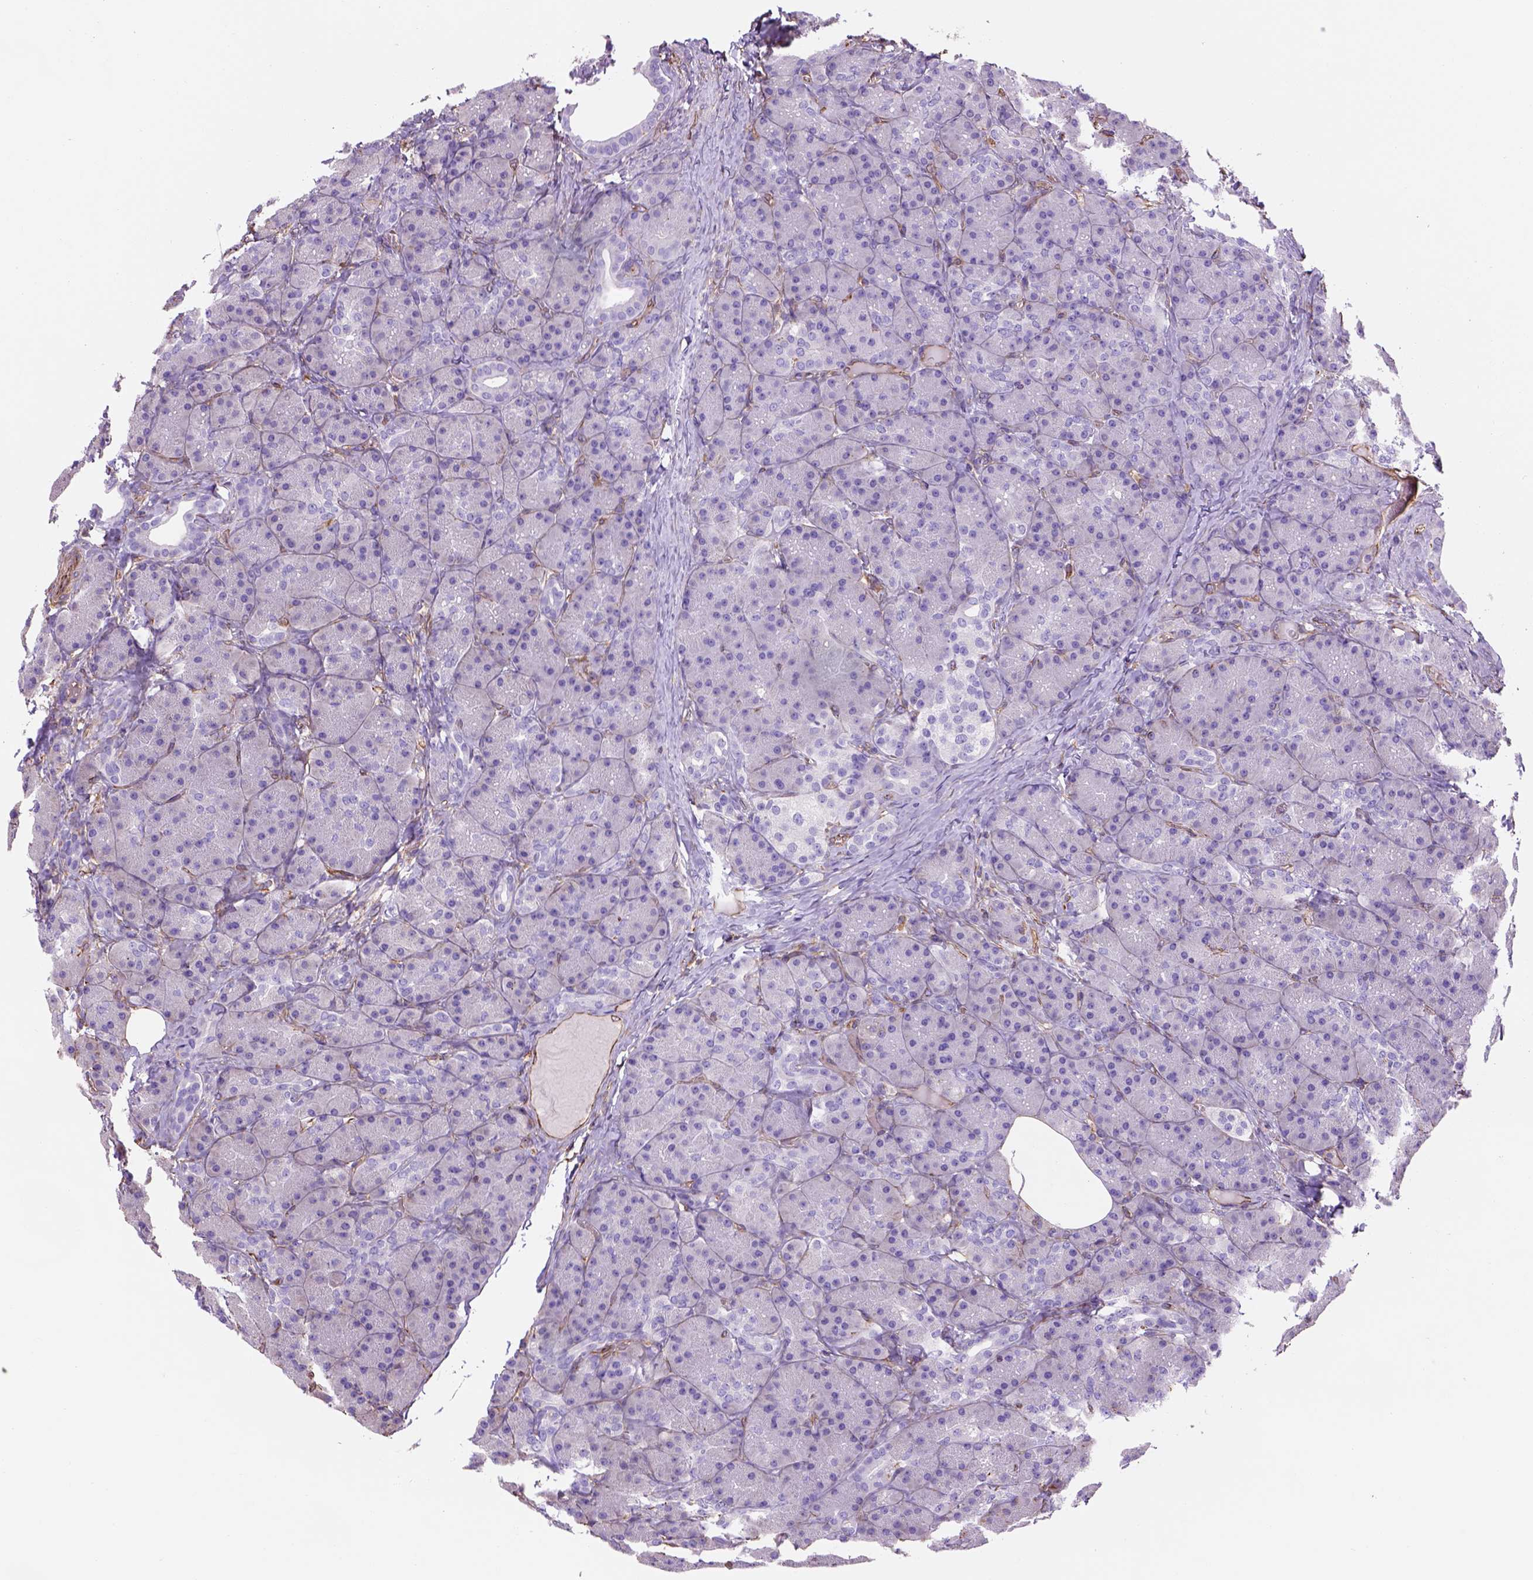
{"staining": {"intensity": "negative", "quantity": "none", "location": "none"}, "tissue": "pancreas", "cell_type": "Exocrine glandular cells", "image_type": "normal", "snomed": [{"axis": "morphology", "description": "Normal tissue, NOS"}, {"axis": "topography", "description": "Pancreas"}], "caption": "This is an immunohistochemistry (IHC) photomicrograph of benign pancreas. There is no expression in exocrine glandular cells.", "gene": "ZZZ3", "patient": {"sex": "male", "age": 57}}